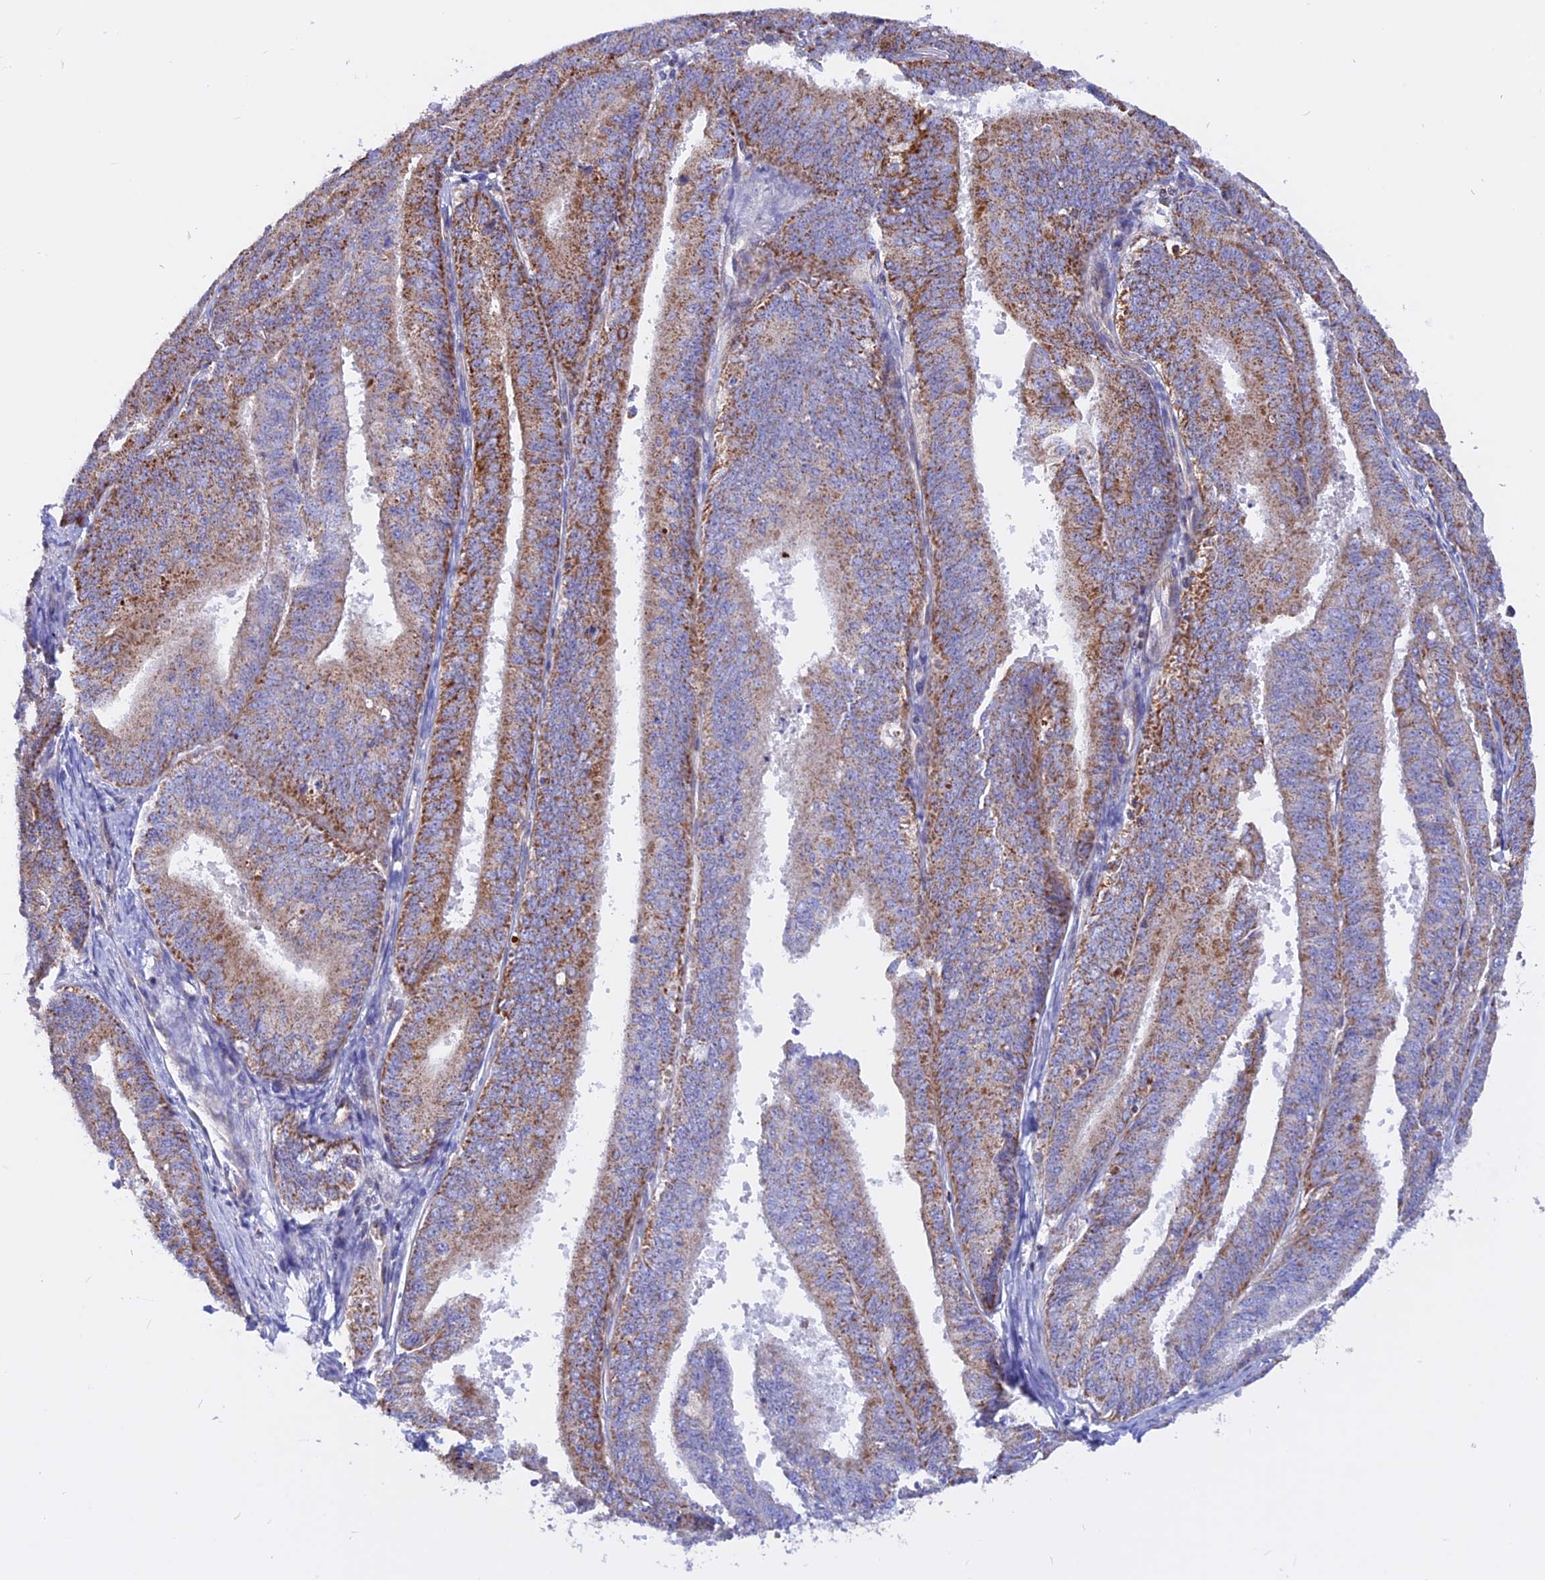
{"staining": {"intensity": "strong", "quantity": "25%-75%", "location": "cytoplasmic/membranous"}, "tissue": "endometrial cancer", "cell_type": "Tumor cells", "image_type": "cancer", "snomed": [{"axis": "morphology", "description": "Adenocarcinoma, NOS"}, {"axis": "topography", "description": "Endometrium"}], "caption": "Protein staining displays strong cytoplasmic/membranous positivity in approximately 25%-75% of tumor cells in endometrial adenocarcinoma.", "gene": "GCDH", "patient": {"sex": "female", "age": 73}}